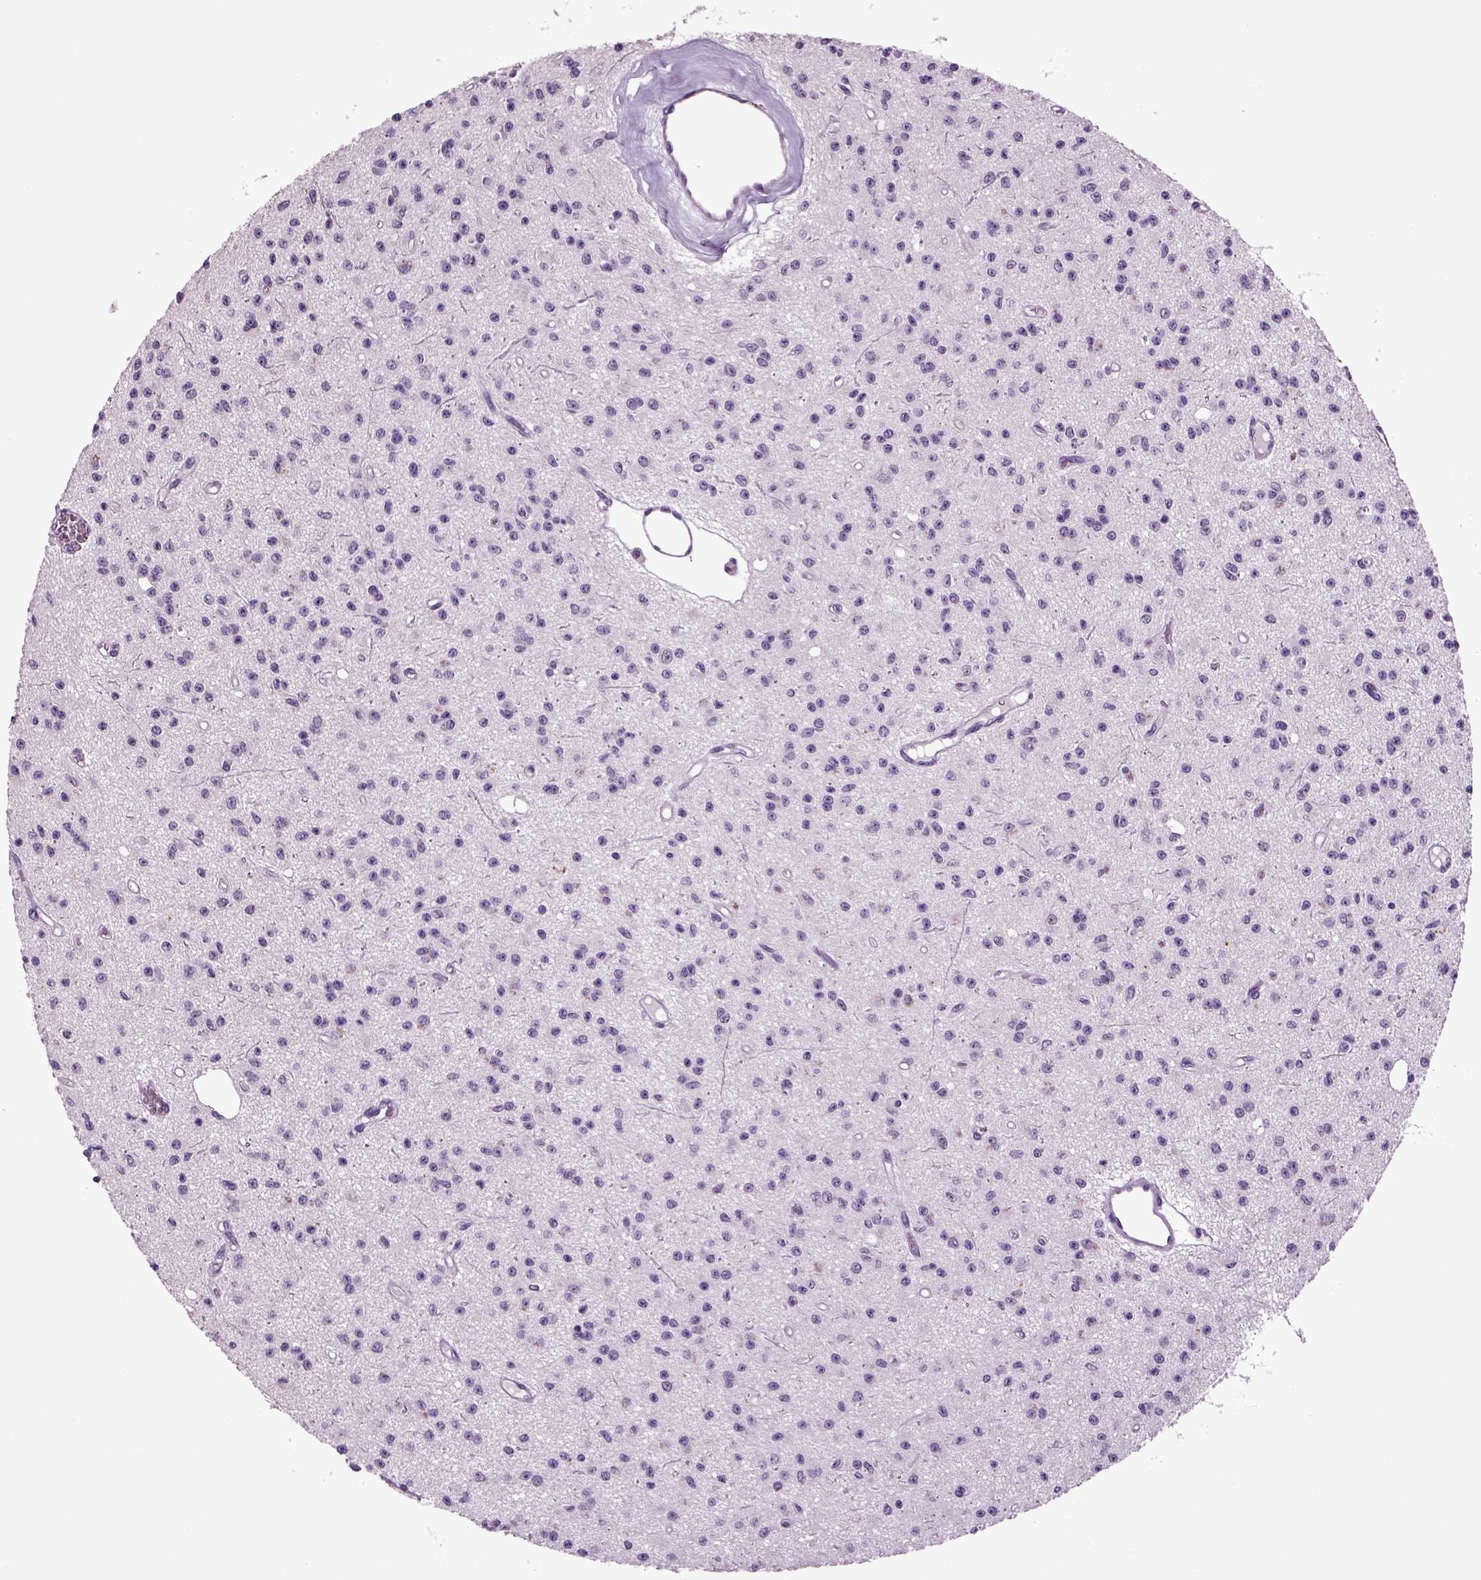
{"staining": {"intensity": "negative", "quantity": "none", "location": "none"}, "tissue": "glioma", "cell_type": "Tumor cells", "image_type": "cancer", "snomed": [{"axis": "morphology", "description": "Glioma, malignant, Low grade"}, {"axis": "topography", "description": "Brain"}], "caption": "IHC micrograph of neoplastic tissue: human glioma stained with DAB (3,3'-diaminobenzidine) reveals no significant protein expression in tumor cells.", "gene": "SLC17A6", "patient": {"sex": "female", "age": 45}}